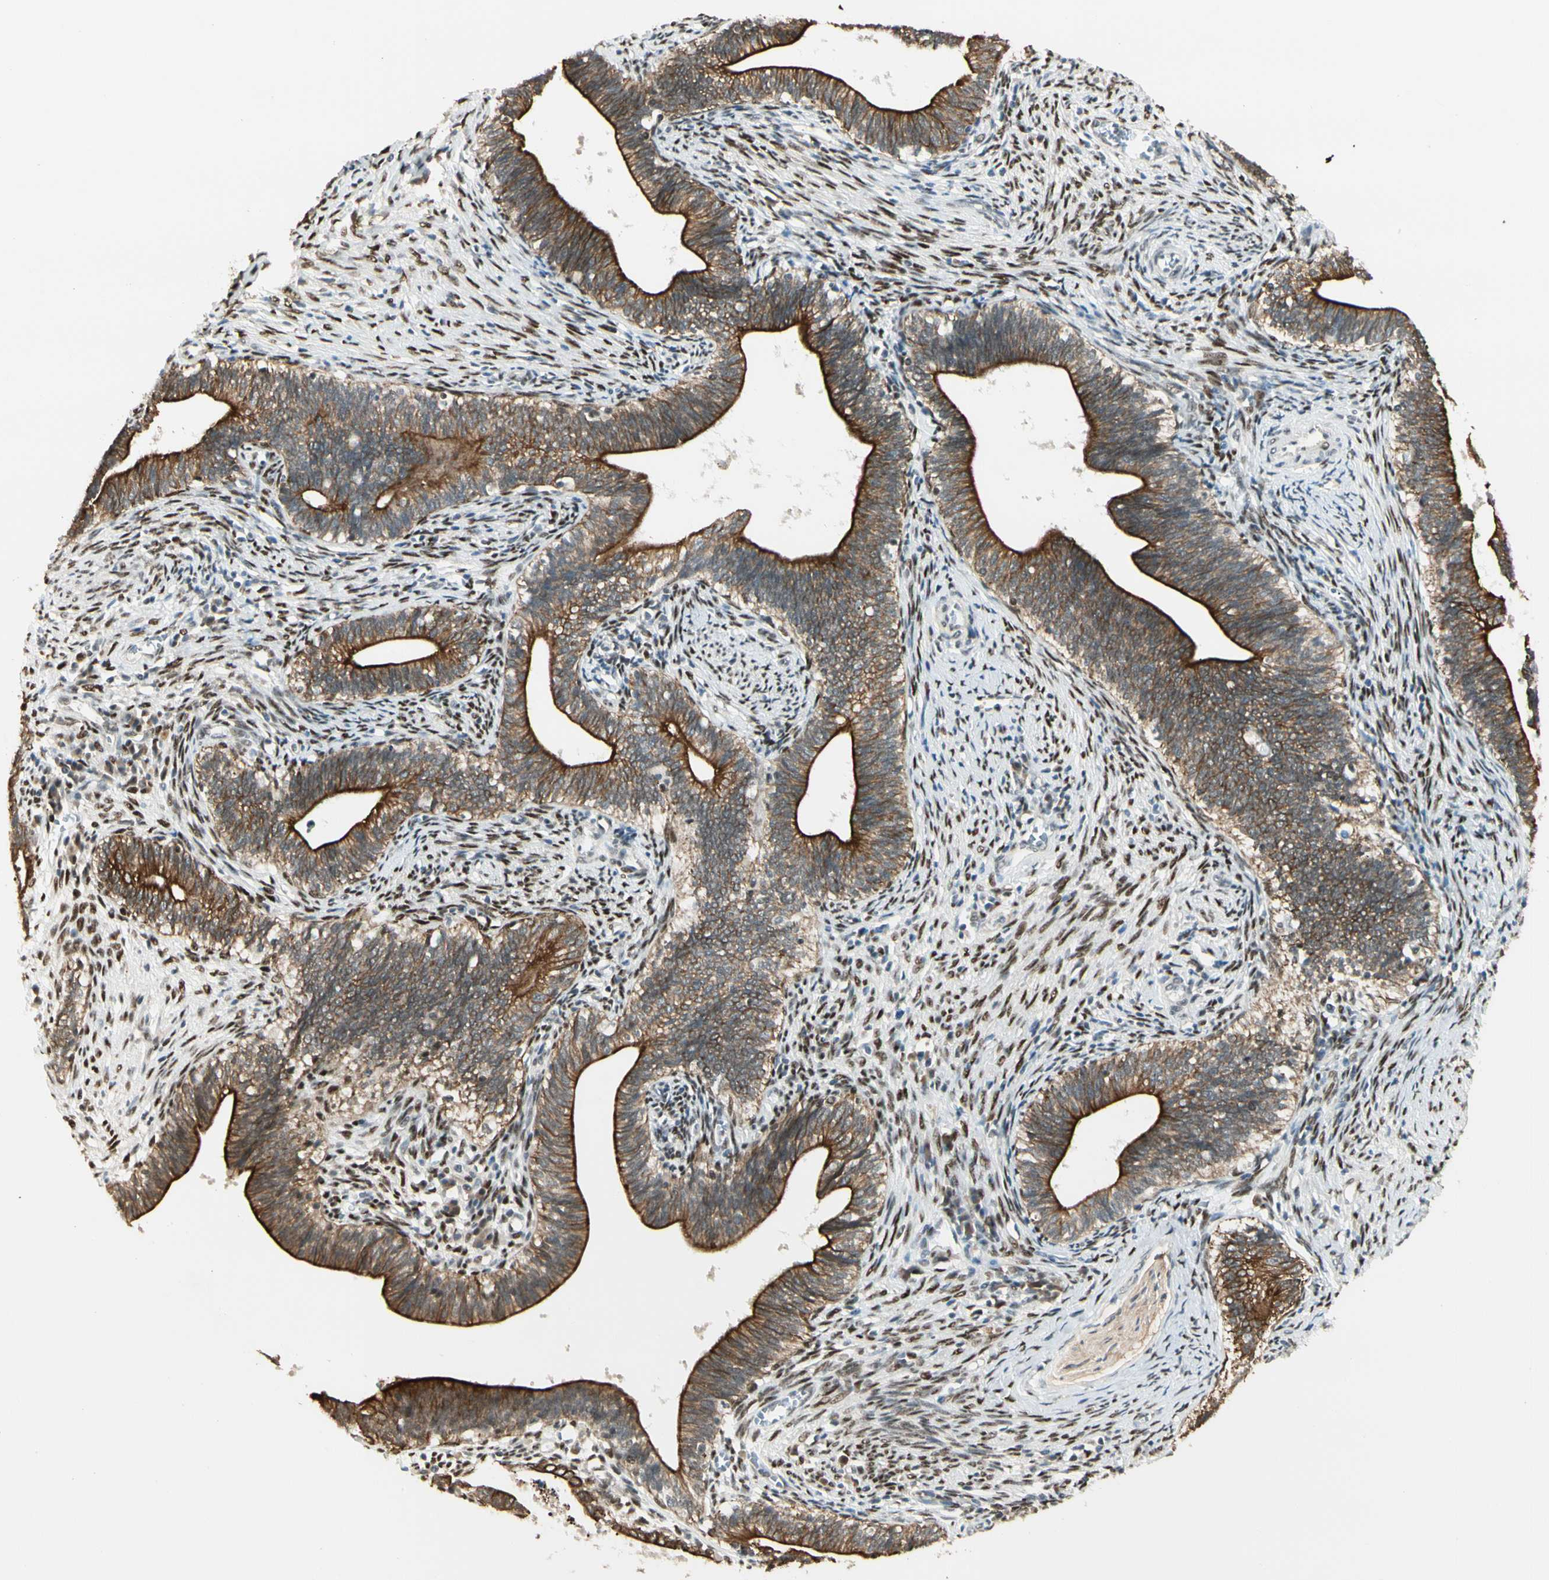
{"staining": {"intensity": "strong", "quantity": ">75%", "location": "cytoplasmic/membranous"}, "tissue": "cervical cancer", "cell_type": "Tumor cells", "image_type": "cancer", "snomed": [{"axis": "morphology", "description": "Adenocarcinoma, NOS"}, {"axis": "topography", "description": "Cervix"}], "caption": "The micrograph reveals staining of cervical adenocarcinoma, revealing strong cytoplasmic/membranous protein expression (brown color) within tumor cells. (Stains: DAB (3,3'-diaminobenzidine) in brown, nuclei in blue, Microscopy: brightfield microscopy at high magnification).", "gene": "ATXN1", "patient": {"sex": "female", "age": 44}}